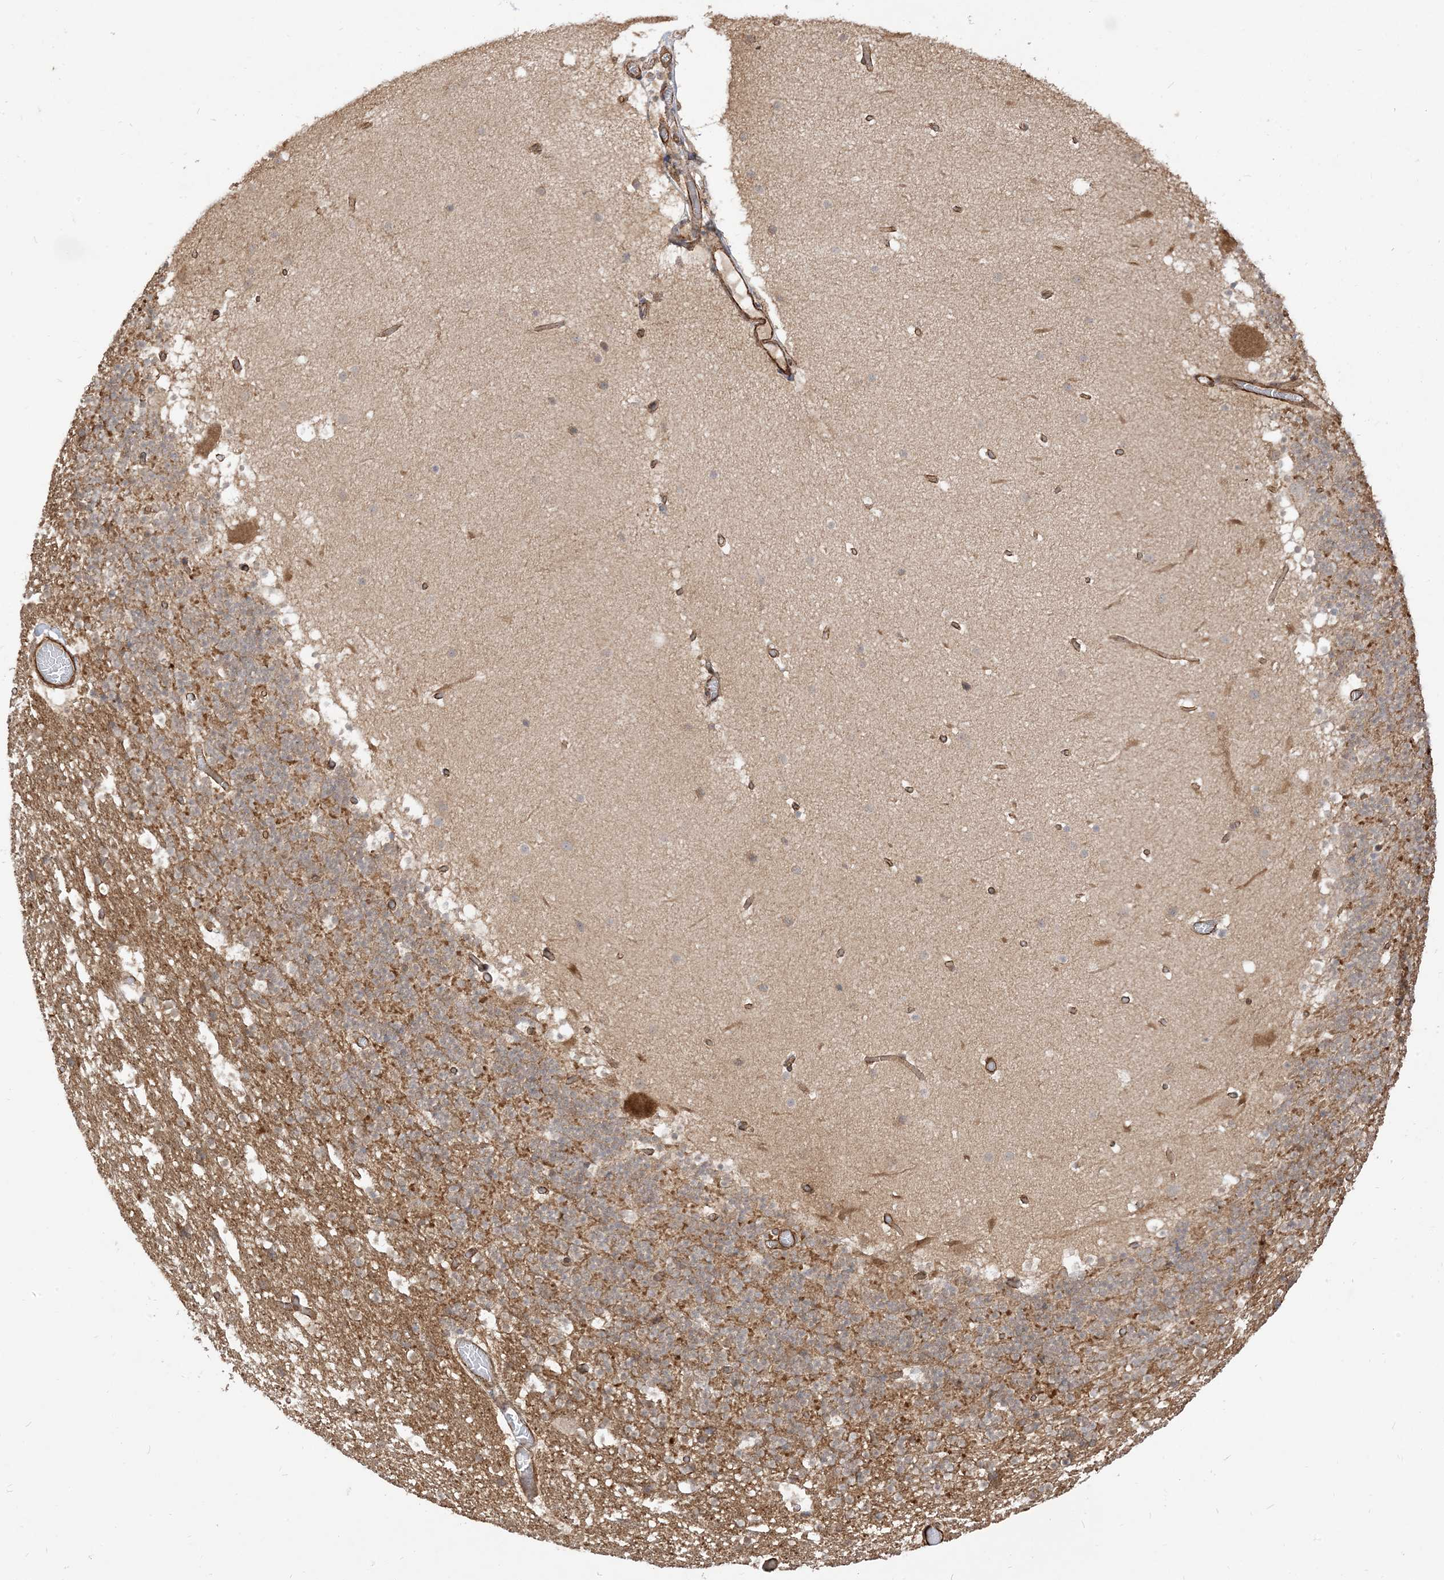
{"staining": {"intensity": "moderate", "quantity": ">75%", "location": "cytoplasmic/membranous"}, "tissue": "cerebellum", "cell_type": "Cells in granular layer", "image_type": "normal", "snomed": [{"axis": "morphology", "description": "Normal tissue, NOS"}, {"axis": "topography", "description": "Cerebellum"}], "caption": "IHC micrograph of normal cerebellum stained for a protein (brown), which demonstrates medium levels of moderate cytoplasmic/membranous staining in about >75% of cells in granular layer.", "gene": "TBCC", "patient": {"sex": "male", "age": 57}}